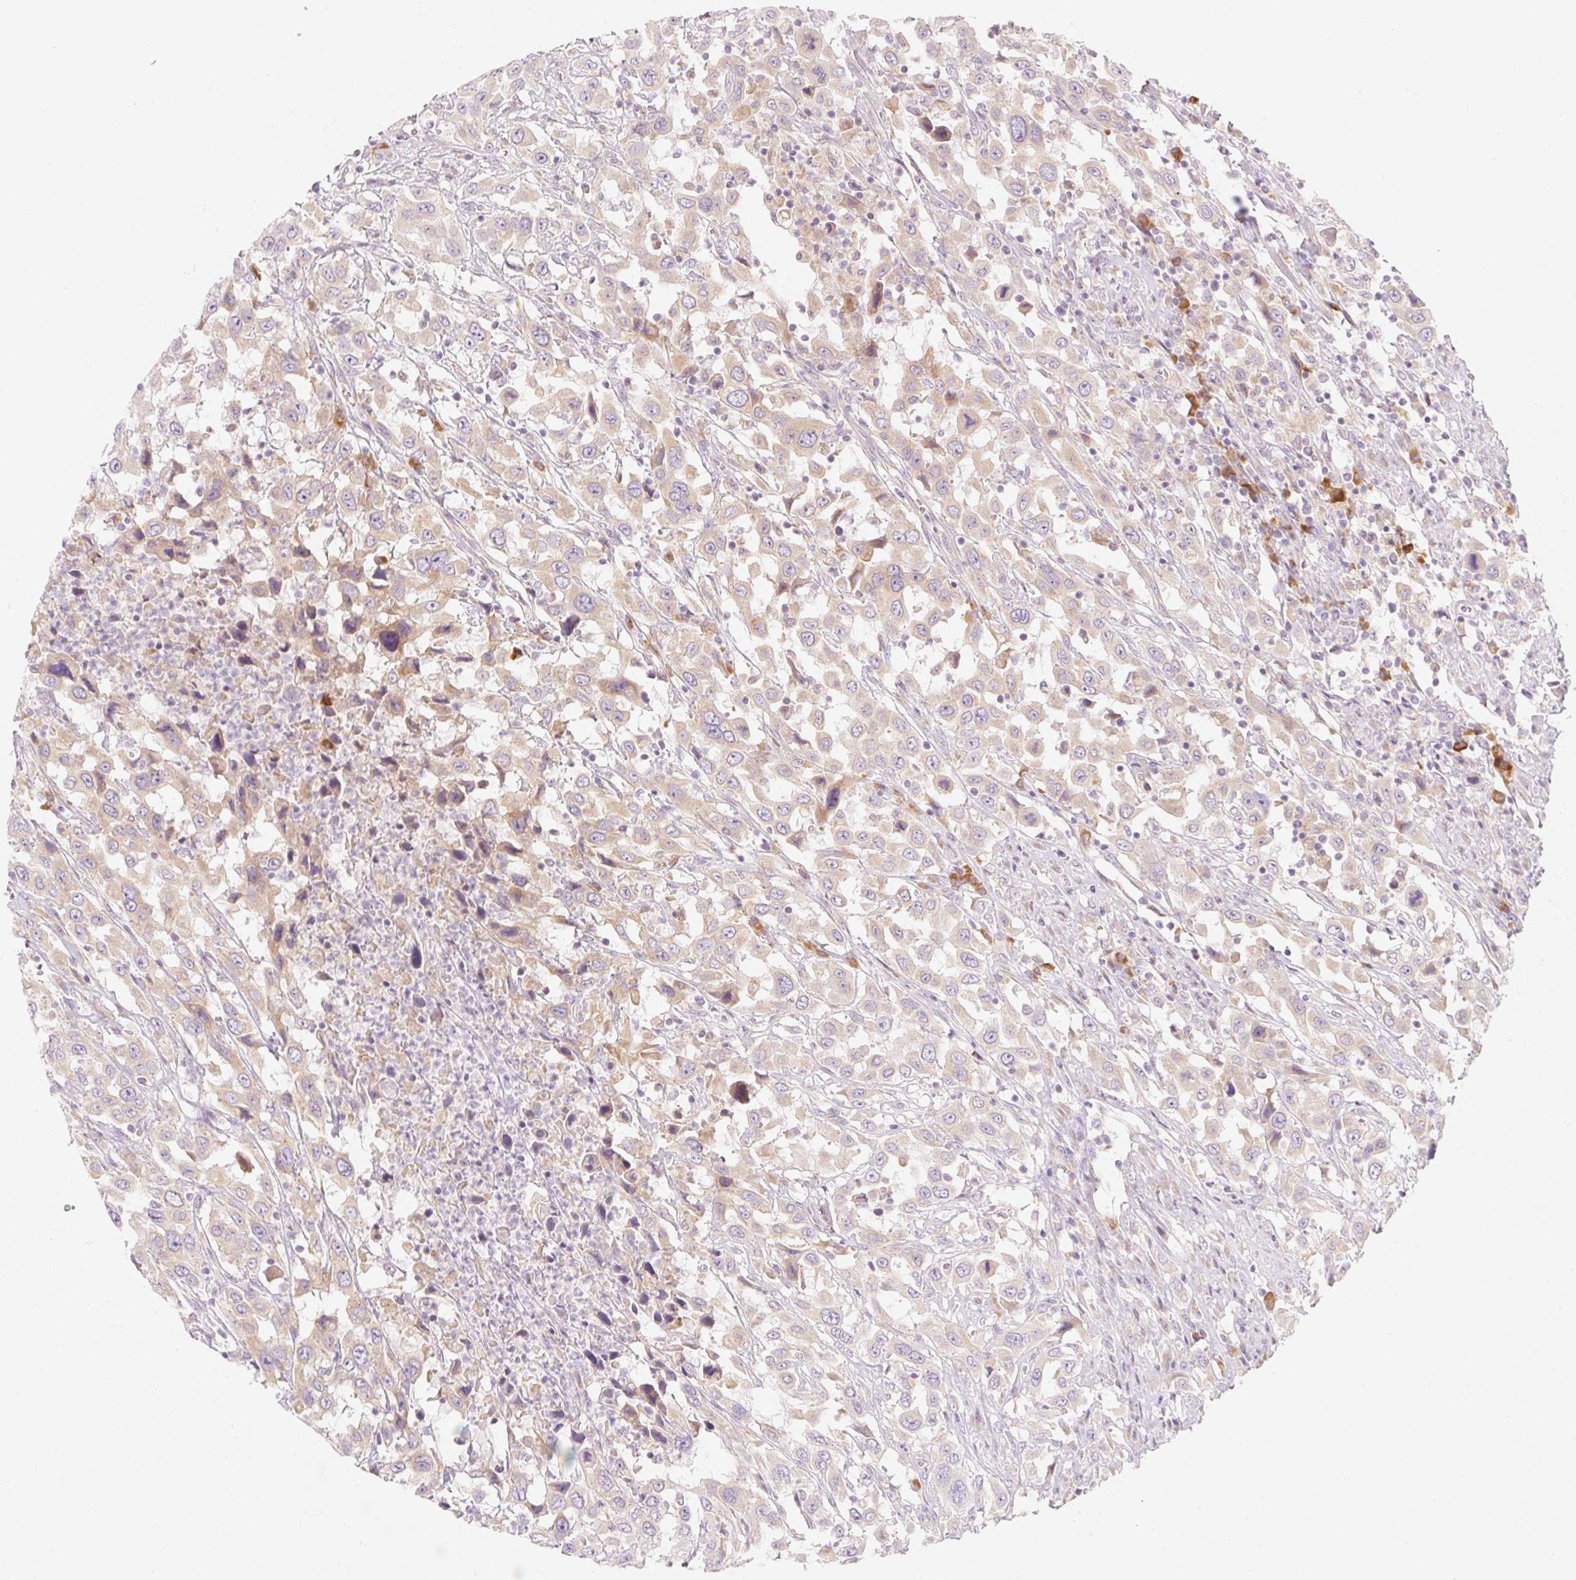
{"staining": {"intensity": "weak", "quantity": ">75%", "location": "cytoplasmic/membranous"}, "tissue": "urothelial cancer", "cell_type": "Tumor cells", "image_type": "cancer", "snomed": [{"axis": "morphology", "description": "Urothelial carcinoma, High grade"}, {"axis": "topography", "description": "Urinary bladder"}], "caption": "Protein expression analysis of human urothelial carcinoma (high-grade) reveals weak cytoplasmic/membranous expression in approximately >75% of tumor cells.", "gene": "MYO1D", "patient": {"sex": "male", "age": 61}}